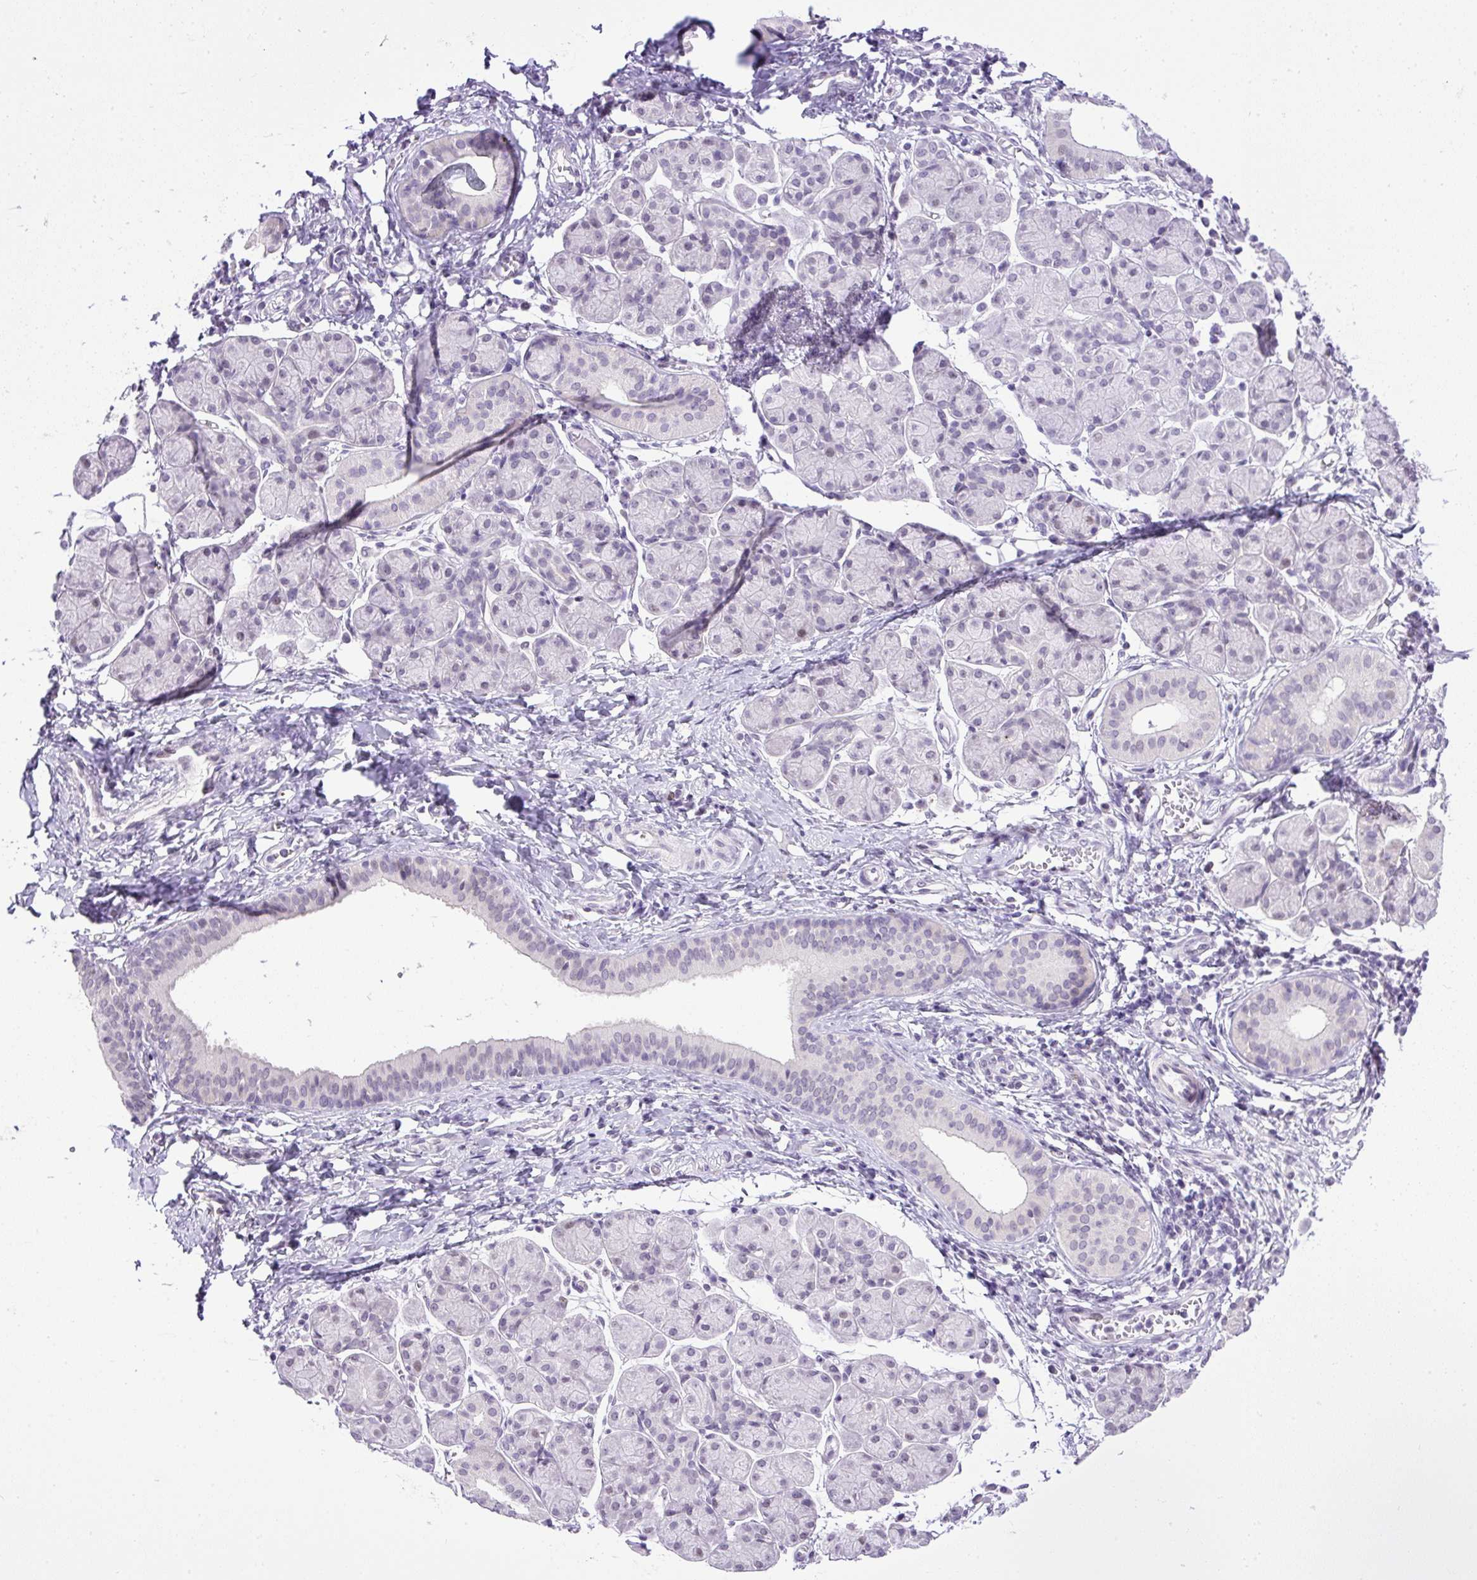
{"staining": {"intensity": "negative", "quantity": "none", "location": "none"}, "tissue": "salivary gland", "cell_type": "Glandular cells", "image_type": "normal", "snomed": [{"axis": "morphology", "description": "Normal tissue, NOS"}, {"axis": "morphology", "description": "Inflammation, NOS"}, {"axis": "topography", "description": "Lymph node"}, {"axis": "topography", "description": "Salivary gland"}], "caption": "Photomicrograph shows no protein positivity in glandular cells of unremarkable salivary gland.", "gene": "WNT10B", "patient": {"sex": "male", "age": 3}}